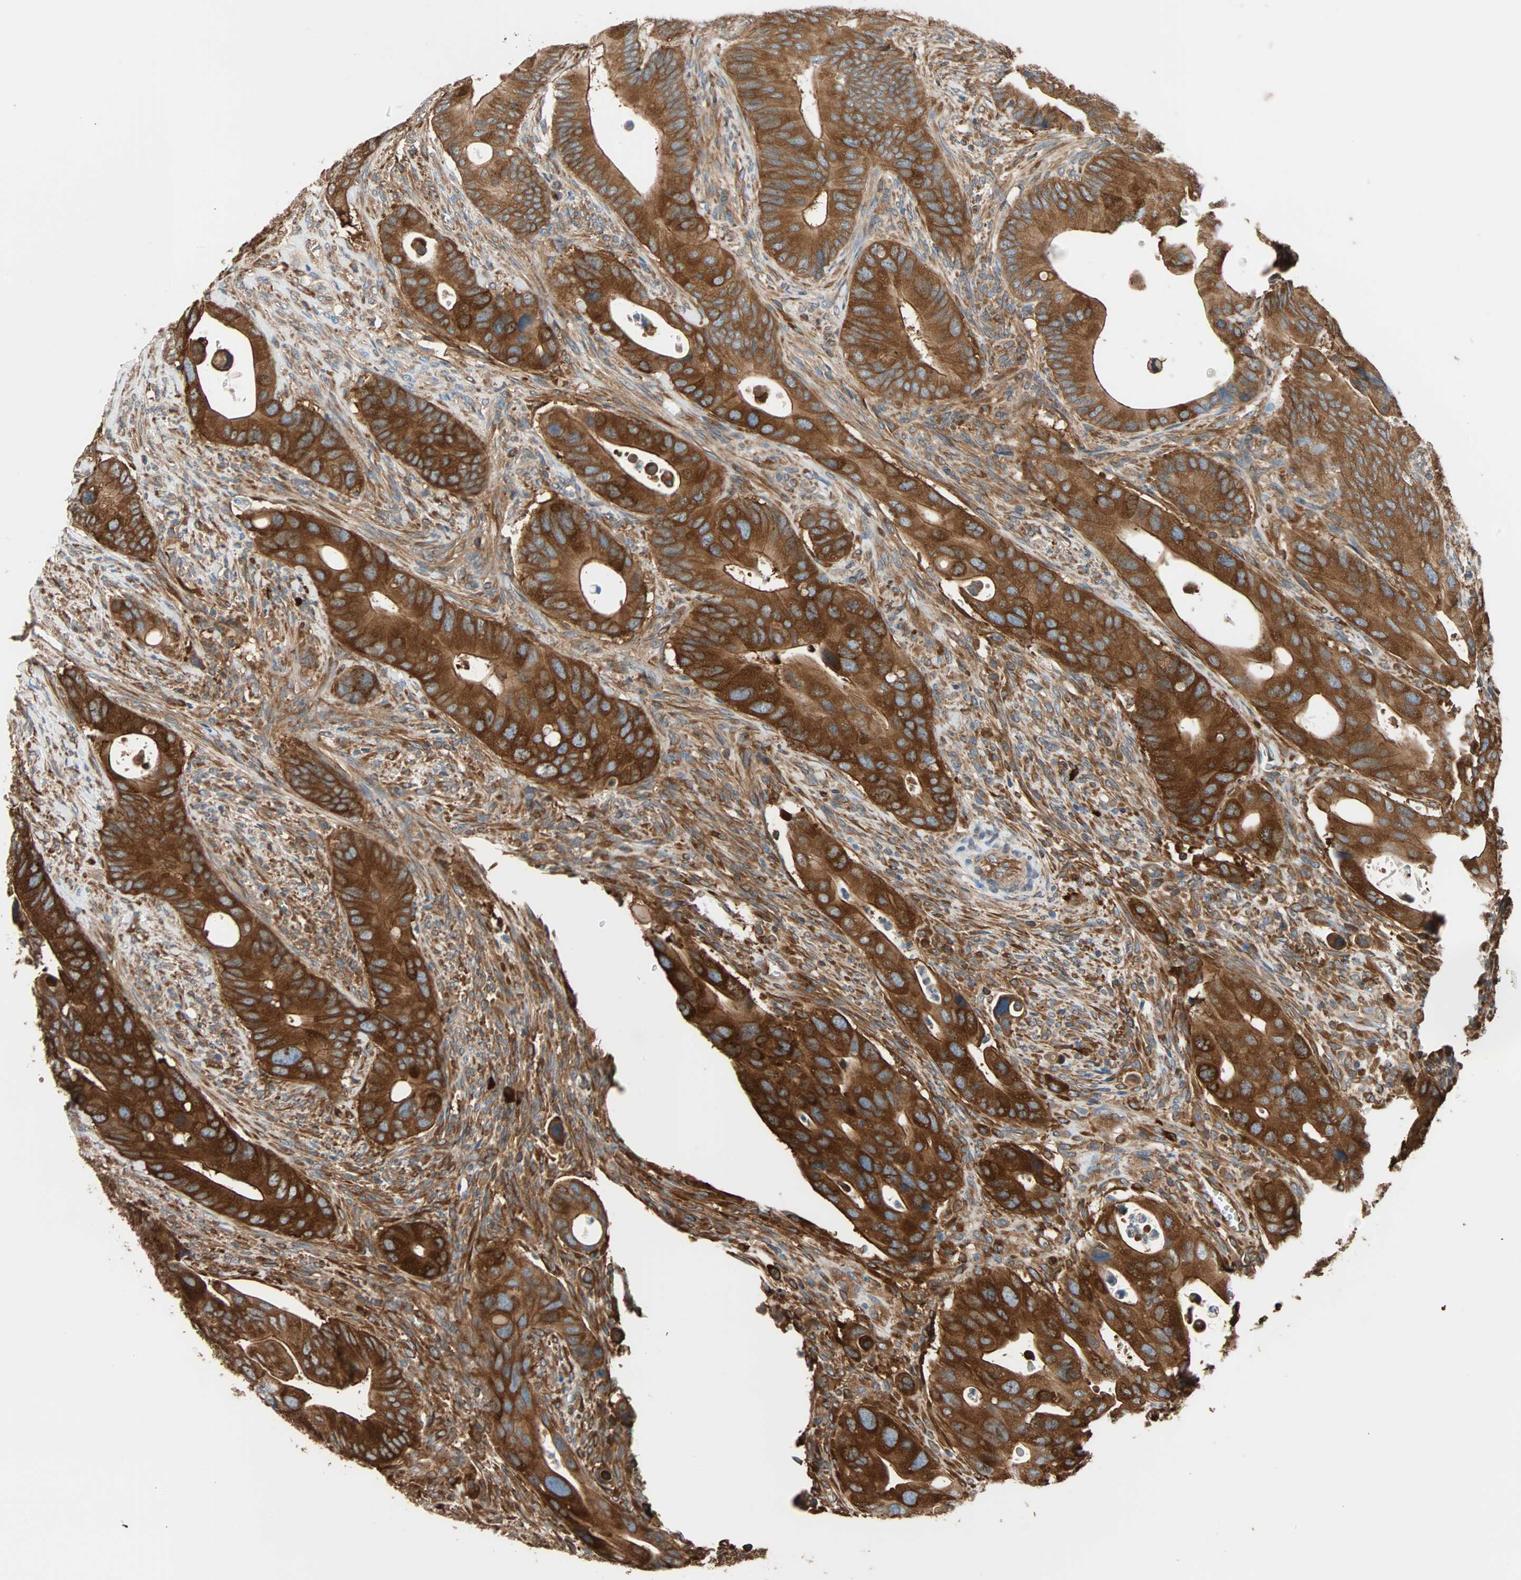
{"staining": {"intensity": "strong", "quantity": ">75%", "location": "cytoplasmic/membranous"}, "tissue": "colorectal cancer", "cell_type": "Tumor cells", "image_type": "cancer", "snomed": [{"axis": "morphology", "description": "Adenocarcinoma, NOS"}, {"axis": "topography", "description": "Rectum"}], "caption": "Colorectal cancer (adenocarcinoma) stained for a protein (brown) exhibits strong cytoplasmic/membranous positive positivity in about >75% of tumor cells.", "gene": "EEF2", "patient": {"sex": "female", "age": 57}}